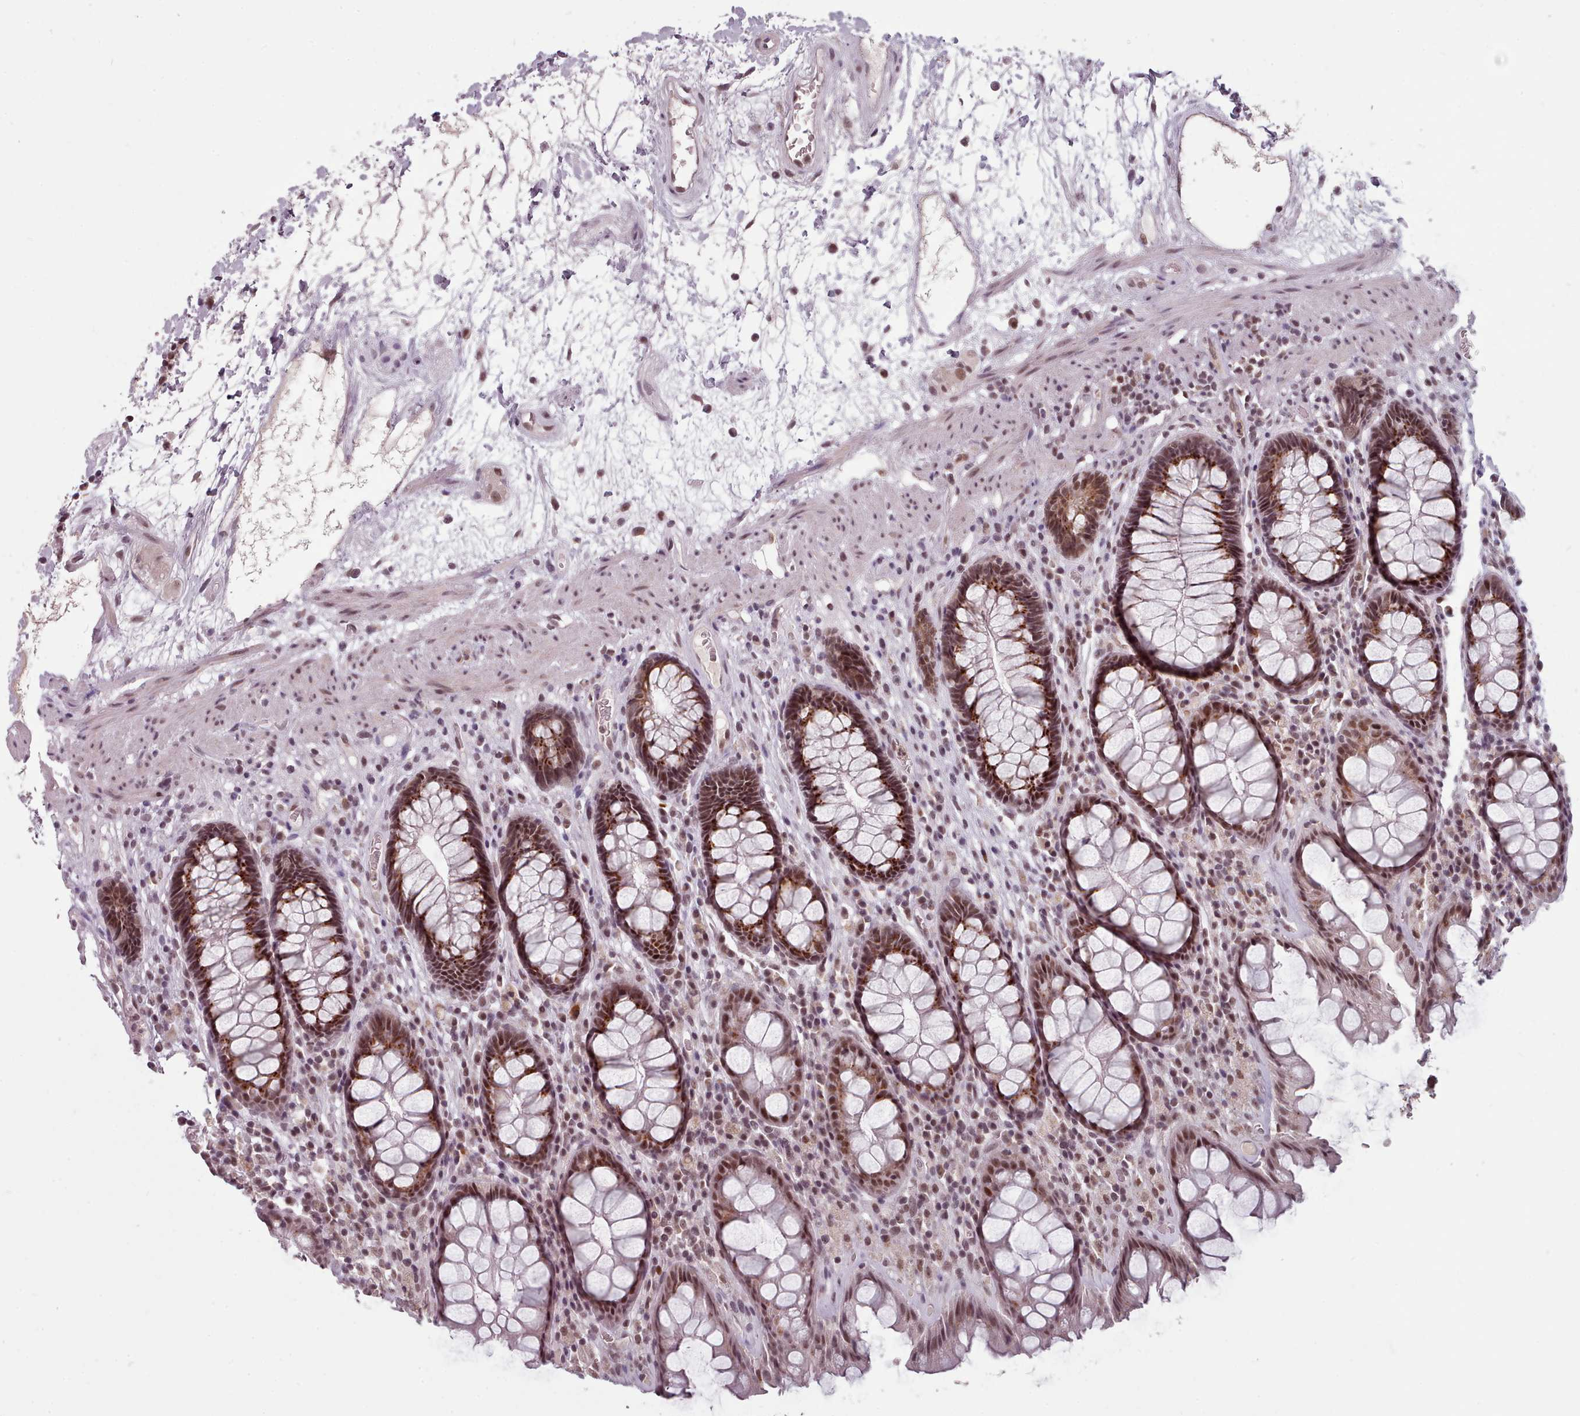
{"staining": {"intensity": "strong", "quantity": ">75%", "location": "cytoplasmic/membranous,nuclear"}, "tissue": "rectum", "cell_type": "Glandular cells", "image_type": "normal", "snomed": [{"axis": "morphology", "description": "Normal tissue, NOS"}, {"axis": "topography", "description": "Rectum"}], "caption": "A high amount of strong cytoplasmic/membranous,nuclear positivity is identified in about >75% of glandular cells in benign rectum.", "gene": "SRSF9", "patient": {"sex": "male", "age": 64}}